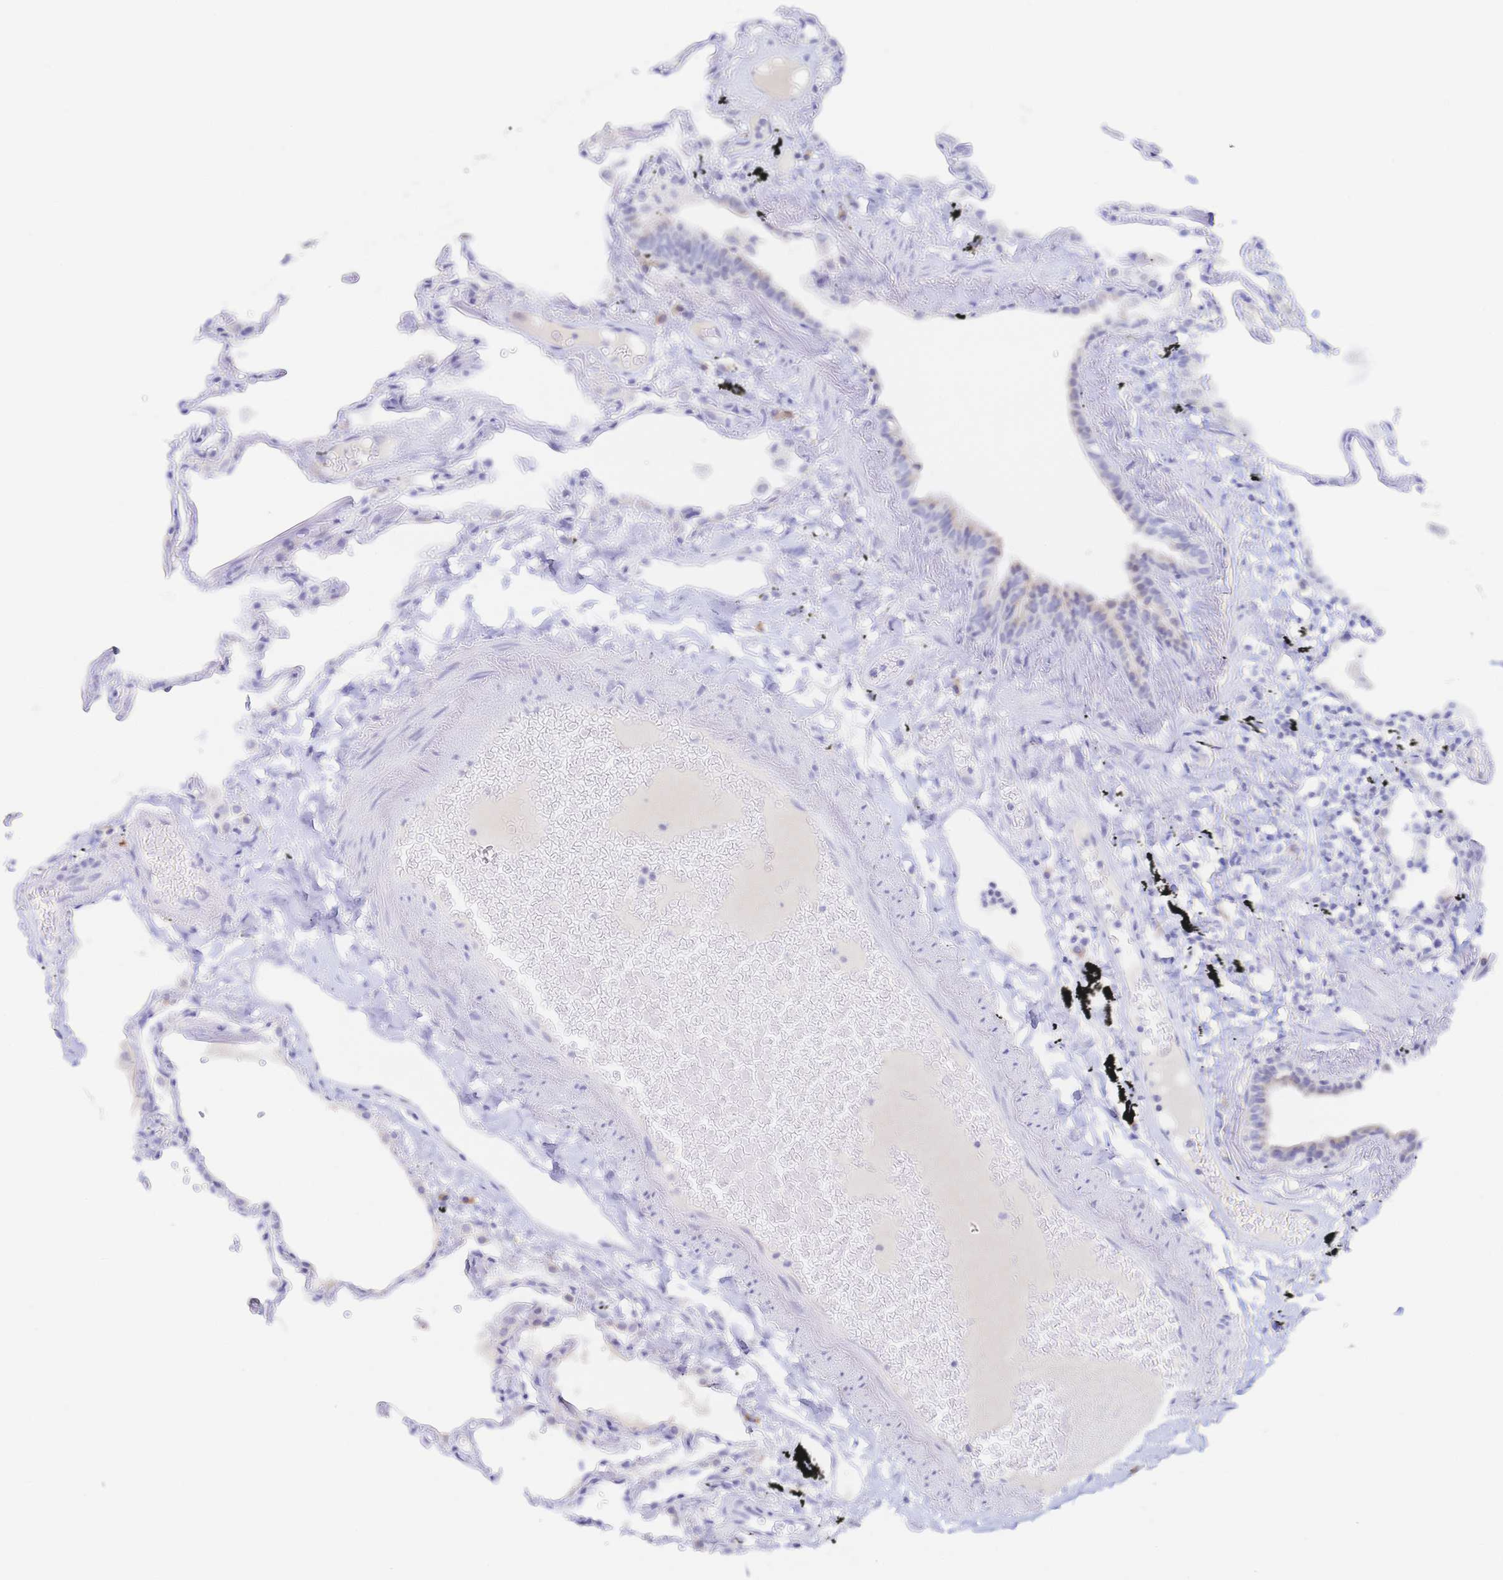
{"staining": {"intensity": "negative", "quantity": "none", "location": "none"}, "tissue": "lung", "cell_type": "Alveolar cells", "image_type": "normal", "snomed": [{"axis": "morphology", "description": "Normal tissue, NOS"}, {"axis": "topography", "description": "Lung"}], "caption": "A high-resolution histopathology image shows immunohistochemistry staining of unremarkable lung, which demonstrates no significant positivity in alveolar cells.", "gene": "SIAH3", "patient": {"sex": "female", "age": 67}}